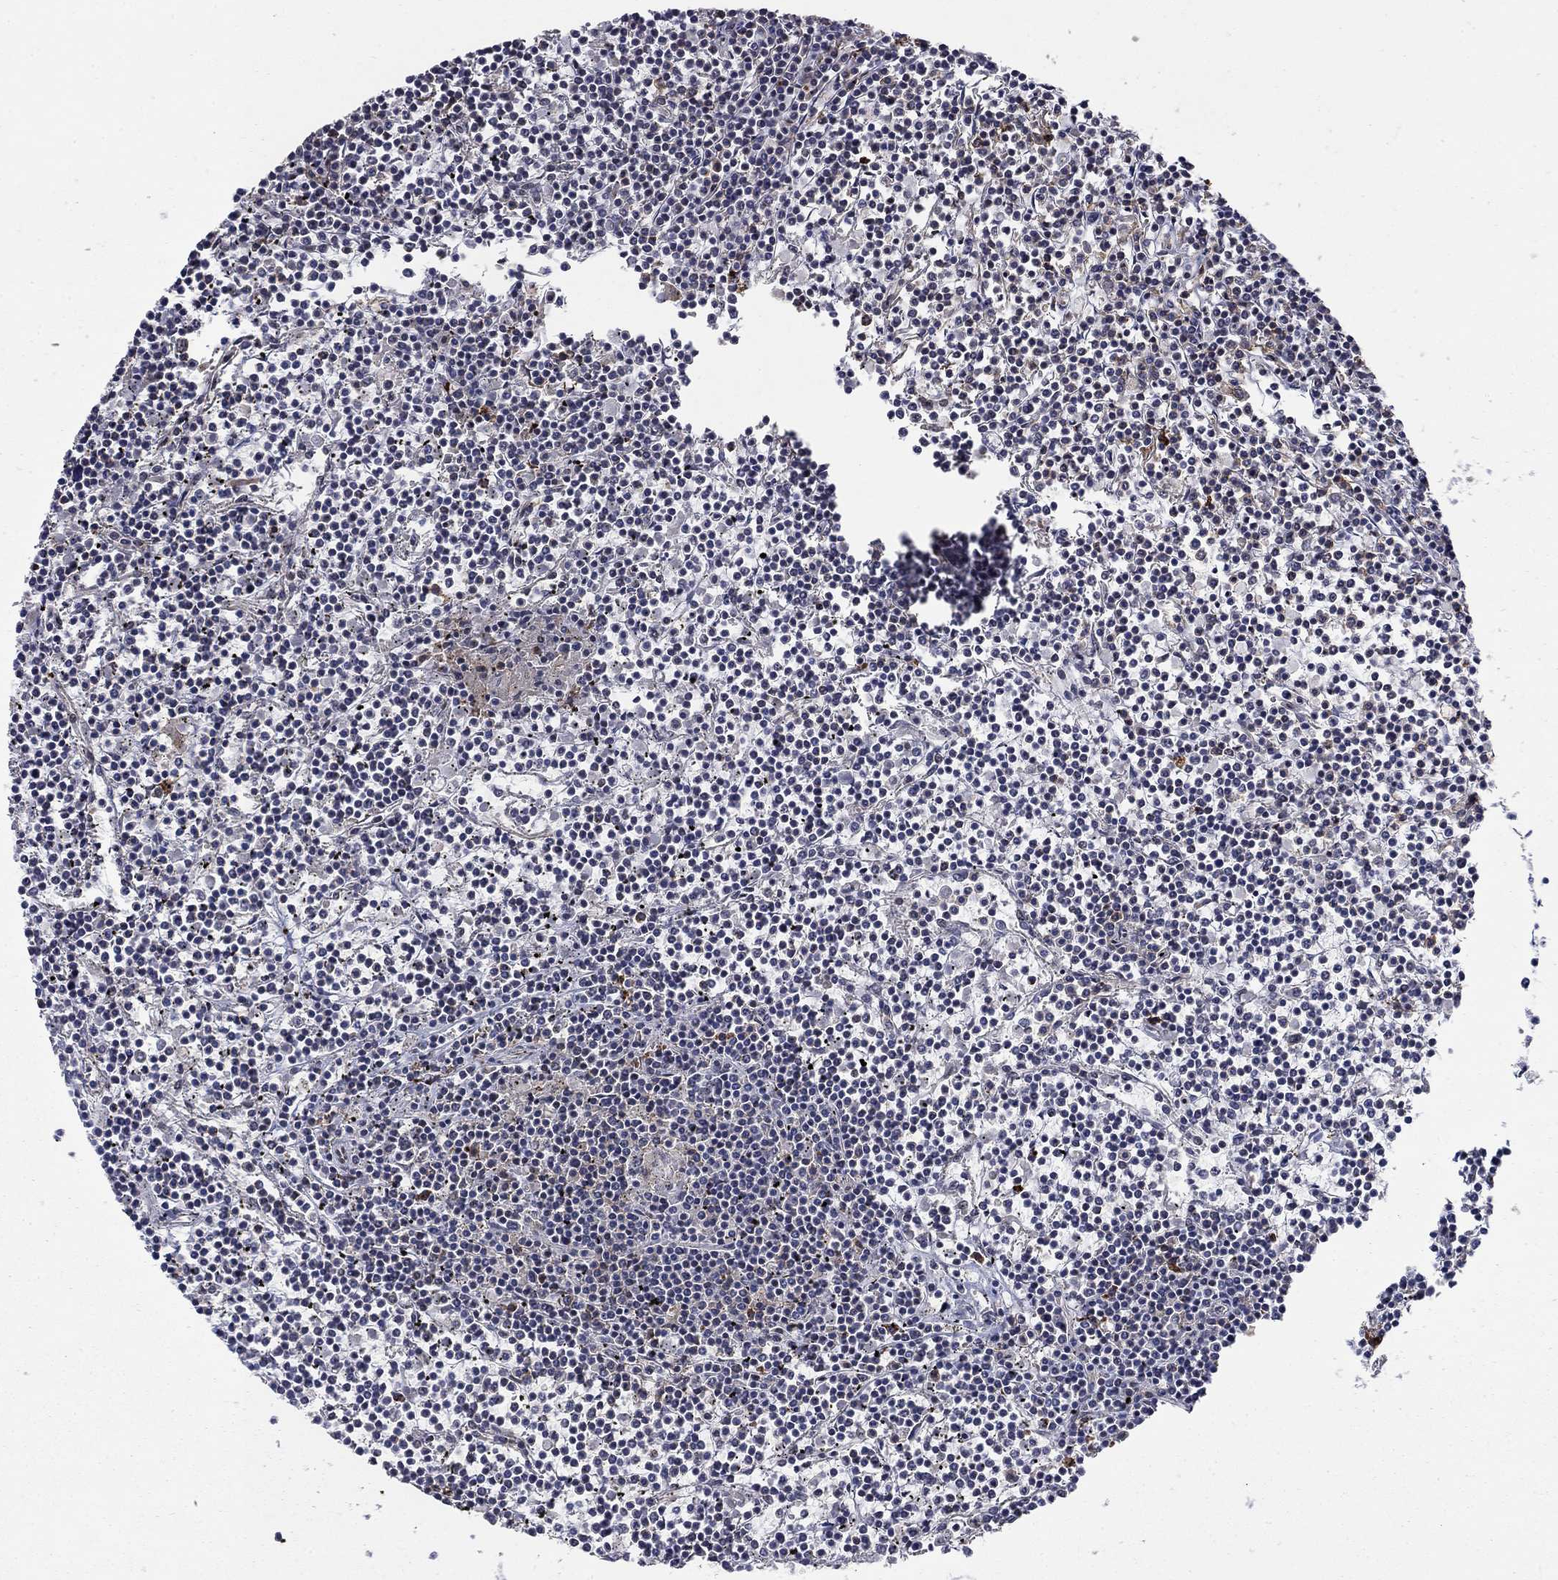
{"staining": {"intensity": "negative", "quantity": "none", "location": "none"}, "tissue": "lymphoma", "cell_type": "Tumor cells", "image_type": "cancer", "snomed": [{"axis": "morphology", "description": "Malignant lymphoma, non-Hodgkin's type, Low grade"}, {"axis": "topography", "description": "Spleen"}], "caption": "This is a photomicrograph of immunohistochemistry (IHC) staining of lymphoma, which shows no positivity in tumor cells.", "gene": "GRIA3", "patient": {"sex": "female", "age": 19}}